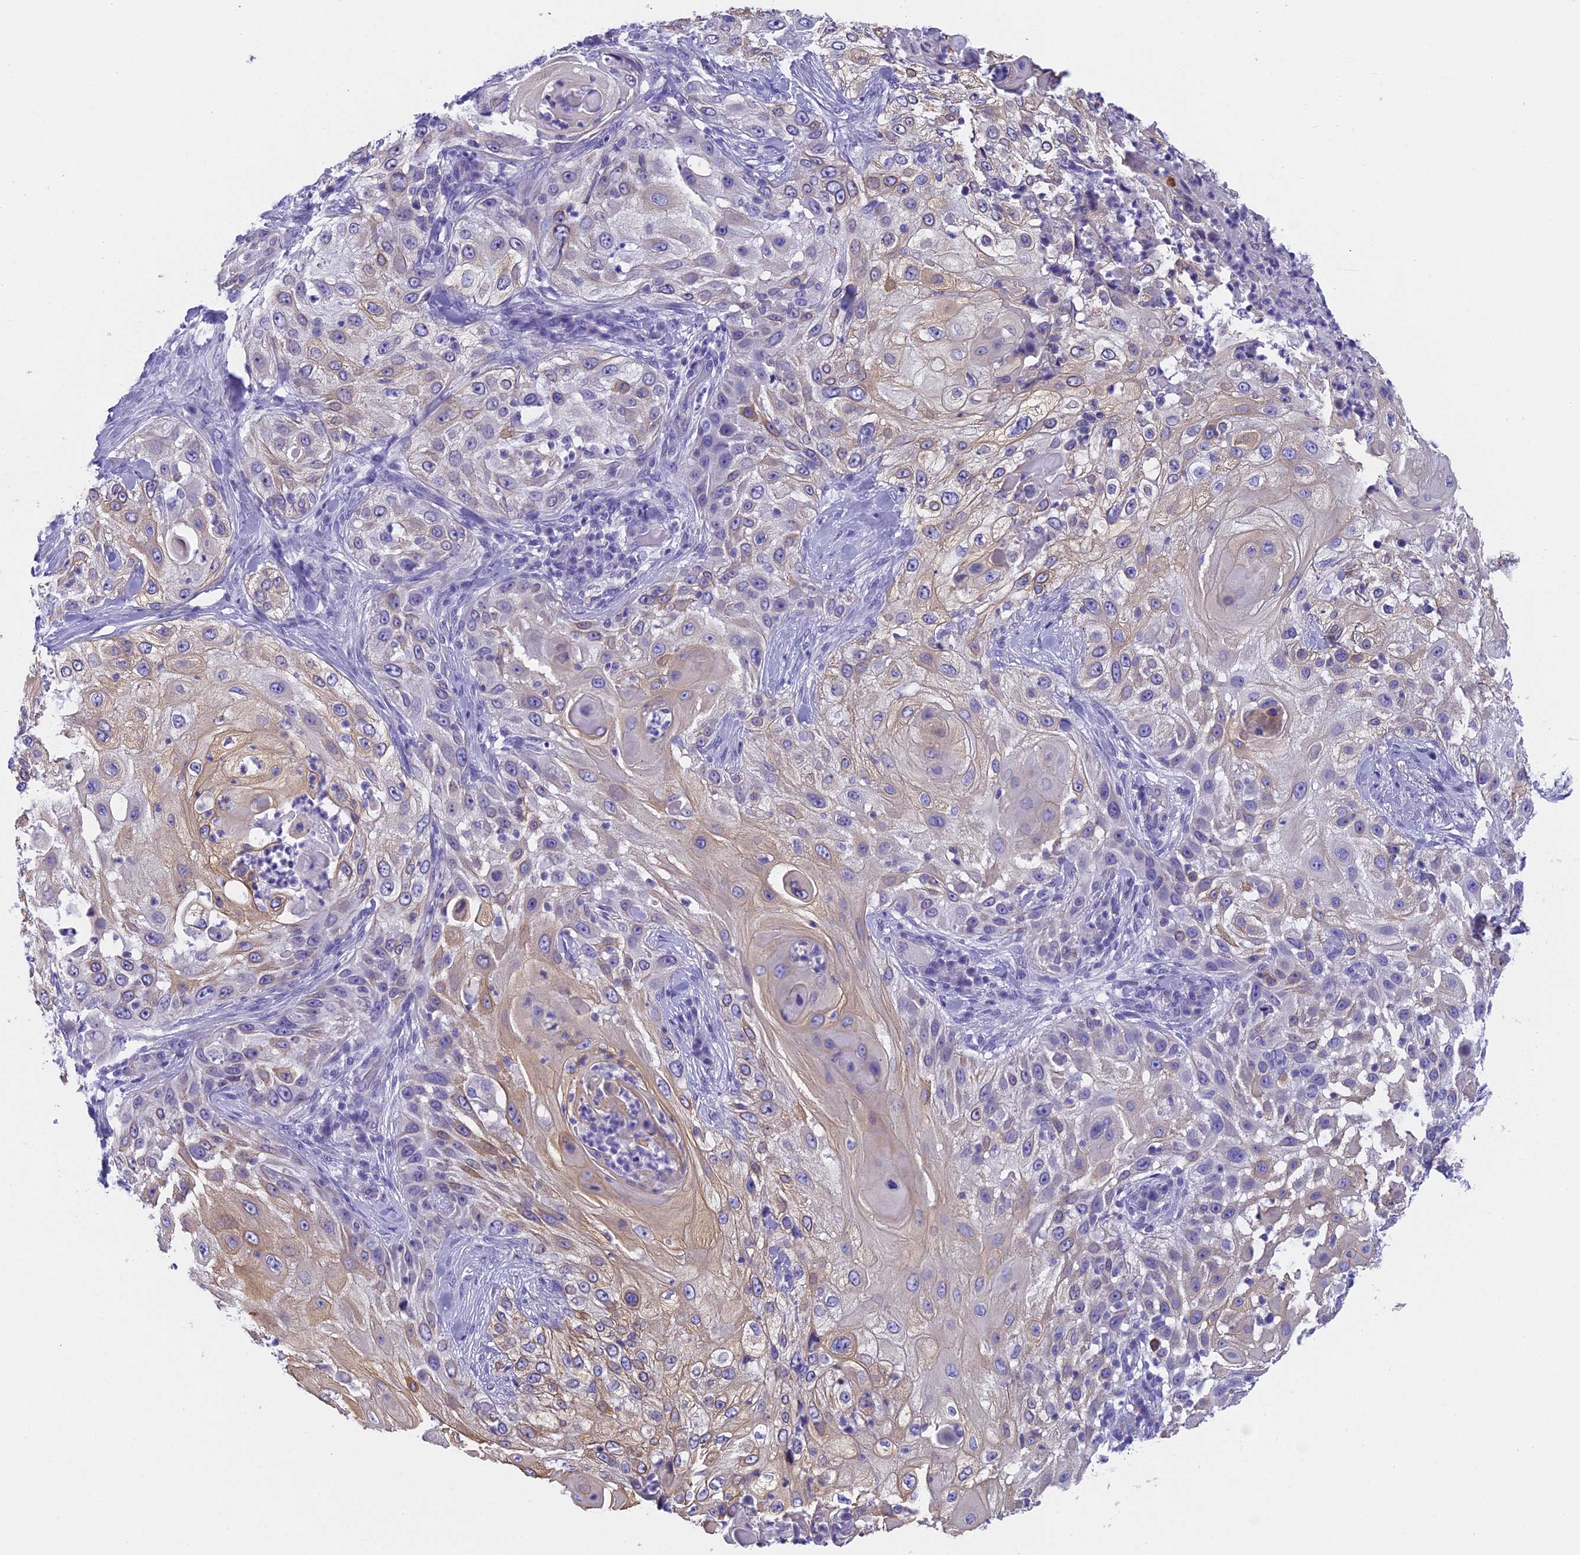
{"staining": {"intensity": "moderate", "quantity": "<25%", "location": "cytoplasmic/membranous"}, "tissue": "skin cancer", "cell_type": "Tumor cells", "image_type": "cancer", "snomed": [{"axis": "morphology", "description": "Squamous cell carcinoma, NOS"}, {"axis": "topography", "description": "Skin"}], "caption": "There is low levels of moderate cytoplasmic/membranous expression in tumor cells of squamous cell carcinoma (skin), as demonstrated by immunohistochemical staining (brown color).", "gene": "TACSTD2", "patient": {"sex": "female", "age": 44}}